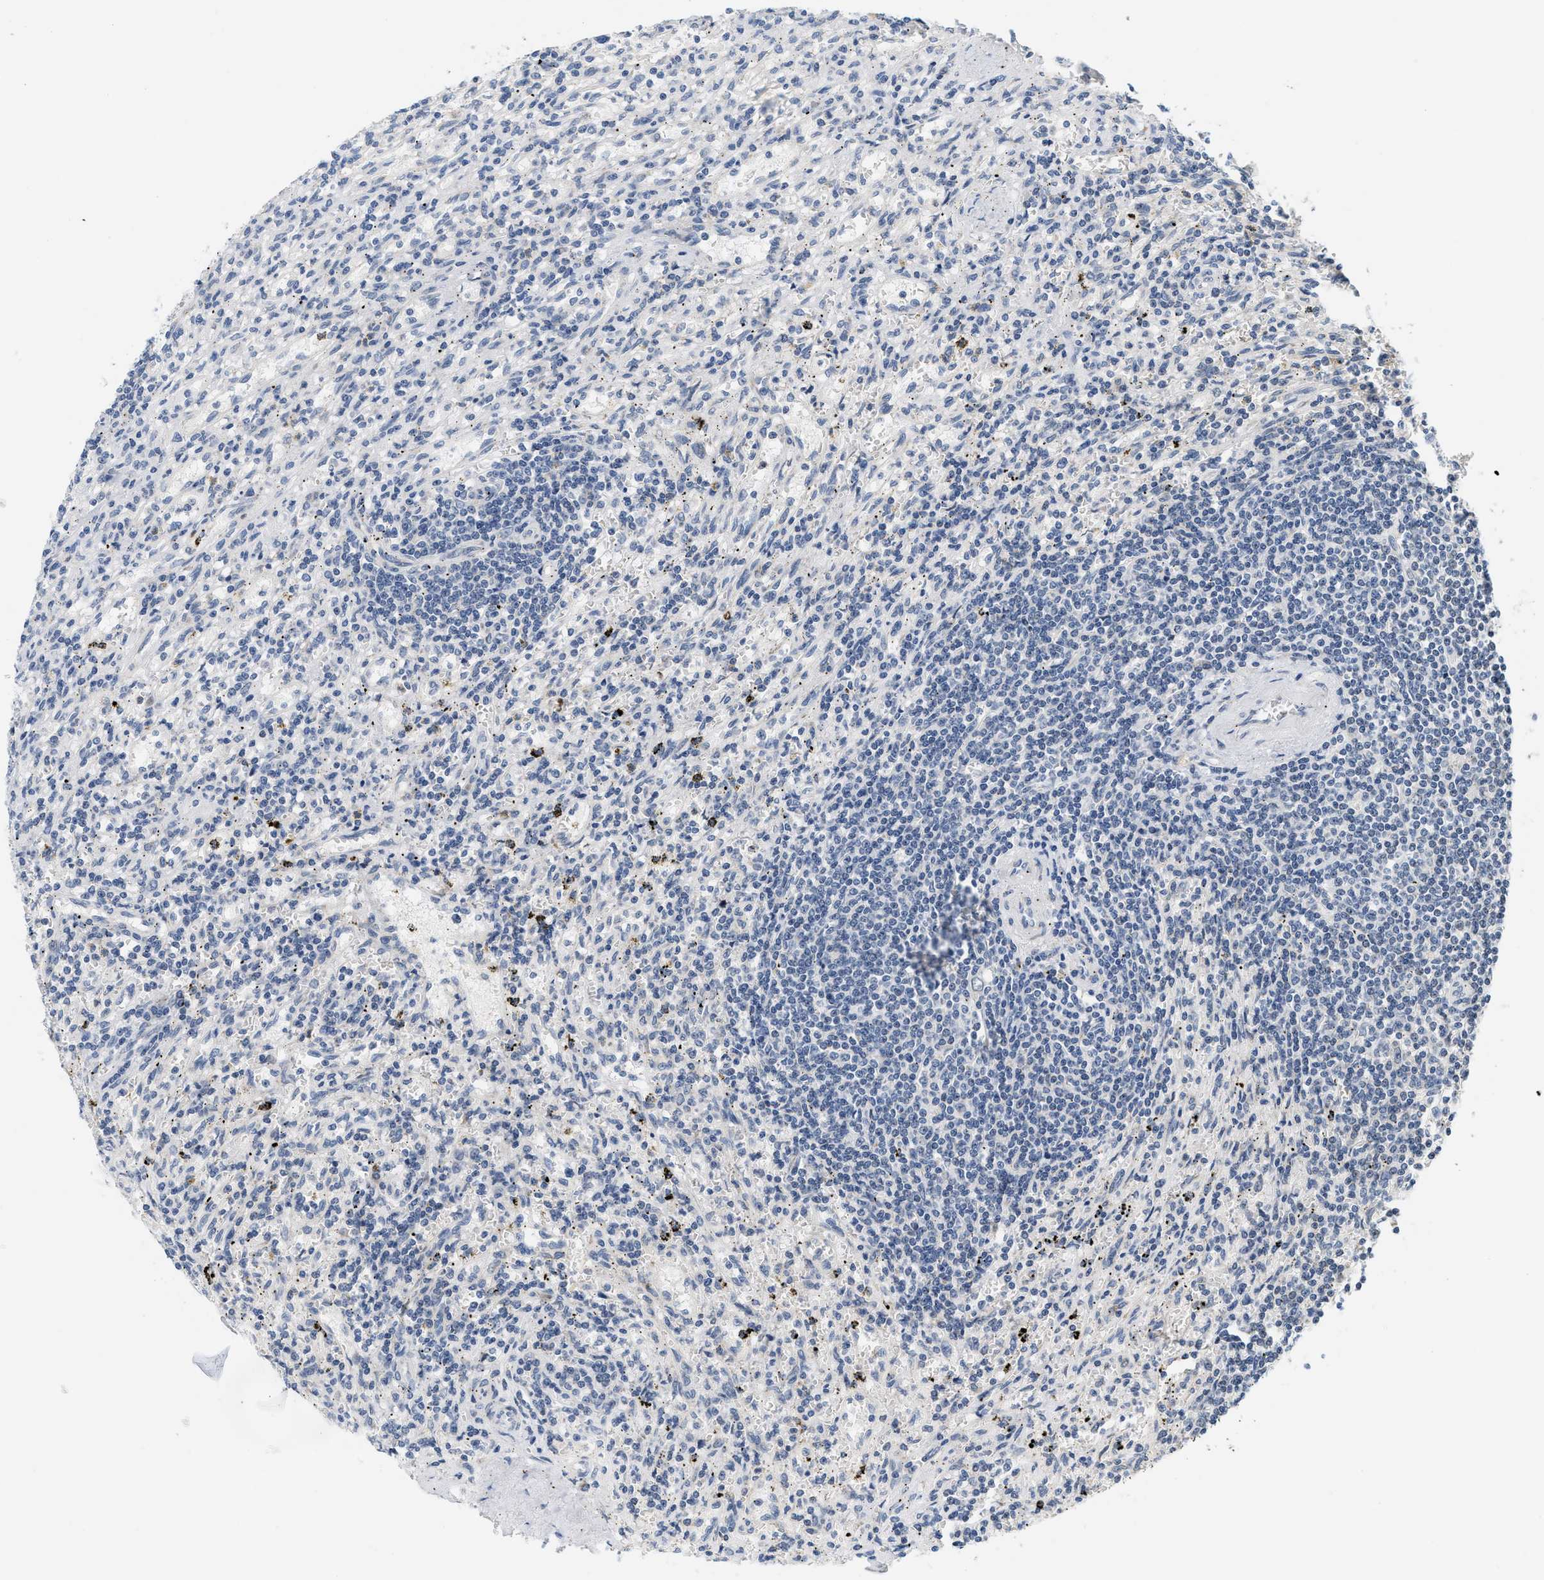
{"staining": {"intensity": "negative", "quantity": "none", "location": "none"}, "tissue": "lymphoma", "cell_type": "Tumor cells", "image_type": "cancer", "snomed": [{"axis": "morphology", "description": "Malignant lymphoma, non-Hodgkin's type, Low grade"}, {"axis": "topography", "description": "Spleen"}], "caption": "Image shows no protein staining in tumor cells of lymphoma tissue.", "gene": "GIGYF1", "patient": {"sex": "male", "age": 76}}